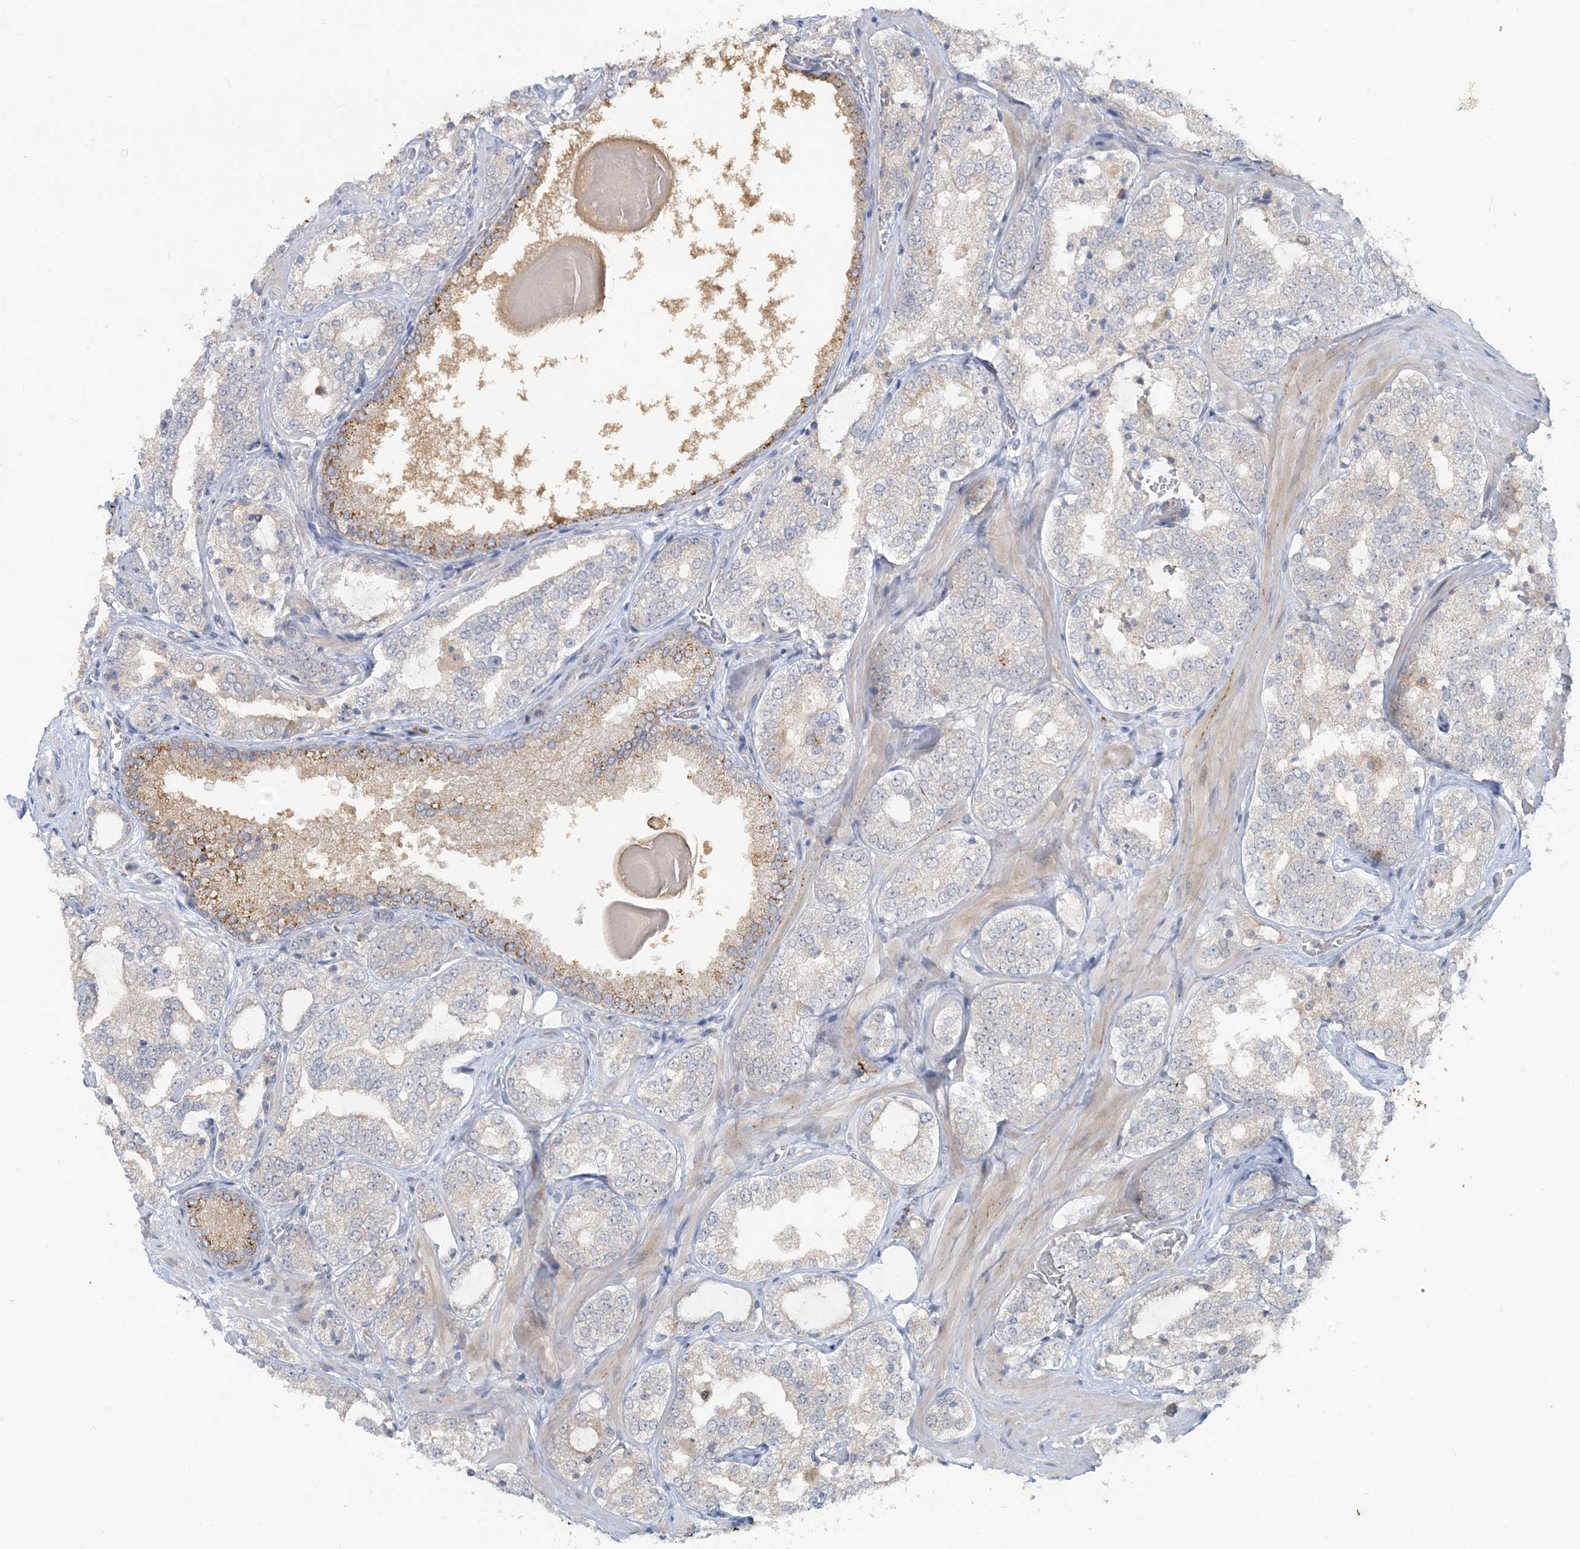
{"staining": {"intensity": "negative", "quantity": "none", "location": "none"}, "tissue": "prostate cancer", "cell_type": "Tumor cells", "image_type": "cancer", "snomed": [{"axis": "morphology", "description": "Adenocarcinoma, High grade"}, {"axis": "topography", "description": "Prostate"}], "caption": "Tumor cells are negative for brown protein staining in prostate cancer (high-grade adenocarcinoma). Nuclei are stained in blue.", "gene": "LEXM", "patient": {"sex": "male", "age": 64}}